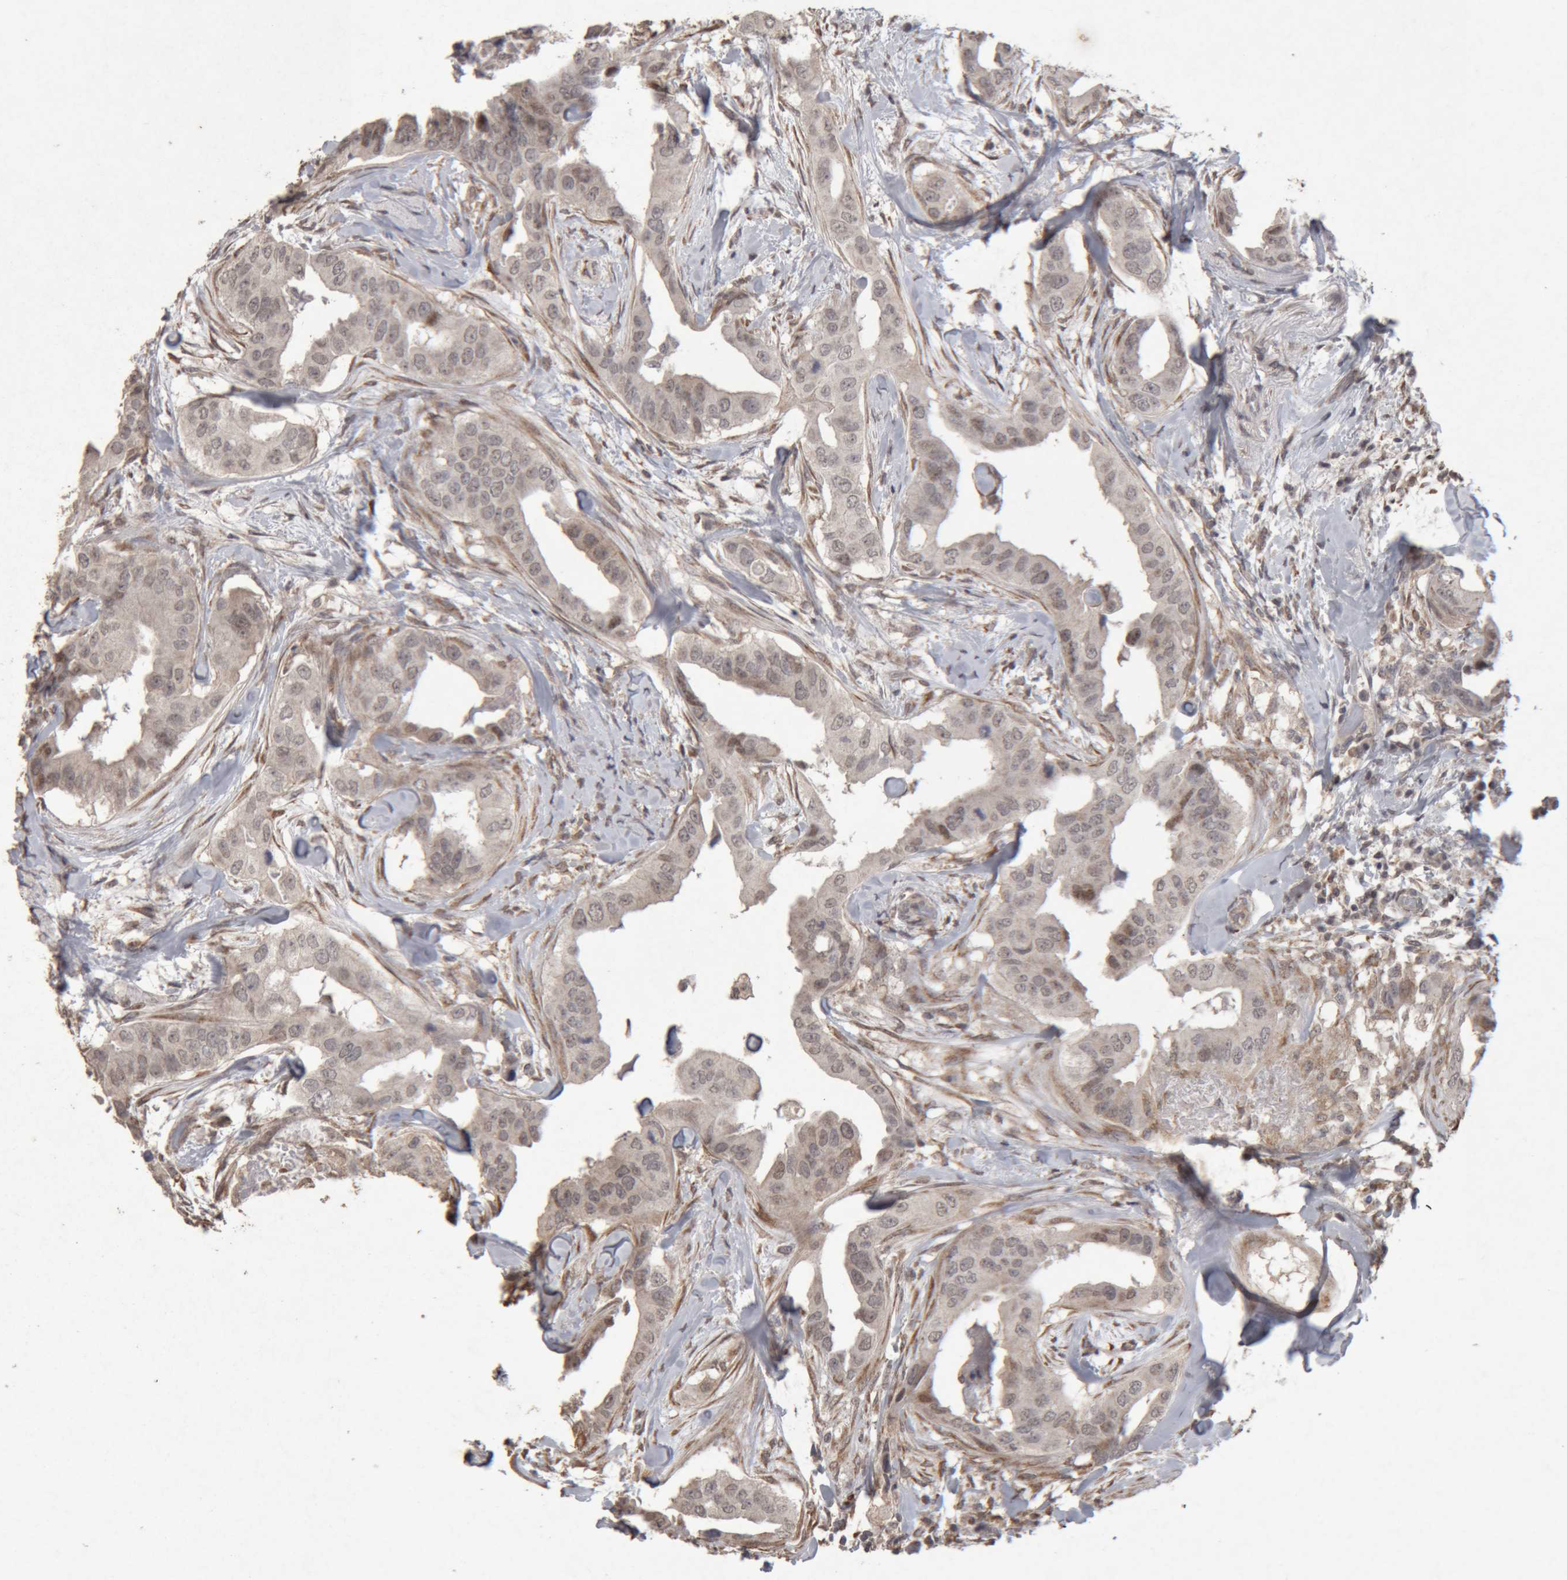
{"staining": {"intensity": "weak", "quantity": "25%-75%", "location": "cytoplasmic/membranous"}, "tissue": "breast cancer", "cell_type": "Tumor cells", "image_type": "cancer", "snomed": [{"axis": "morphology", "description": "Duct carcinoma"}, {"axis": "topography", "description": "Breast"}], "caption": "Human breast invasive ductal carcinoma stained with a protein marker shows weak staining in tumor cells.", "gene": "MEP1A", "patient": {"sex": "female", "age": 40}}